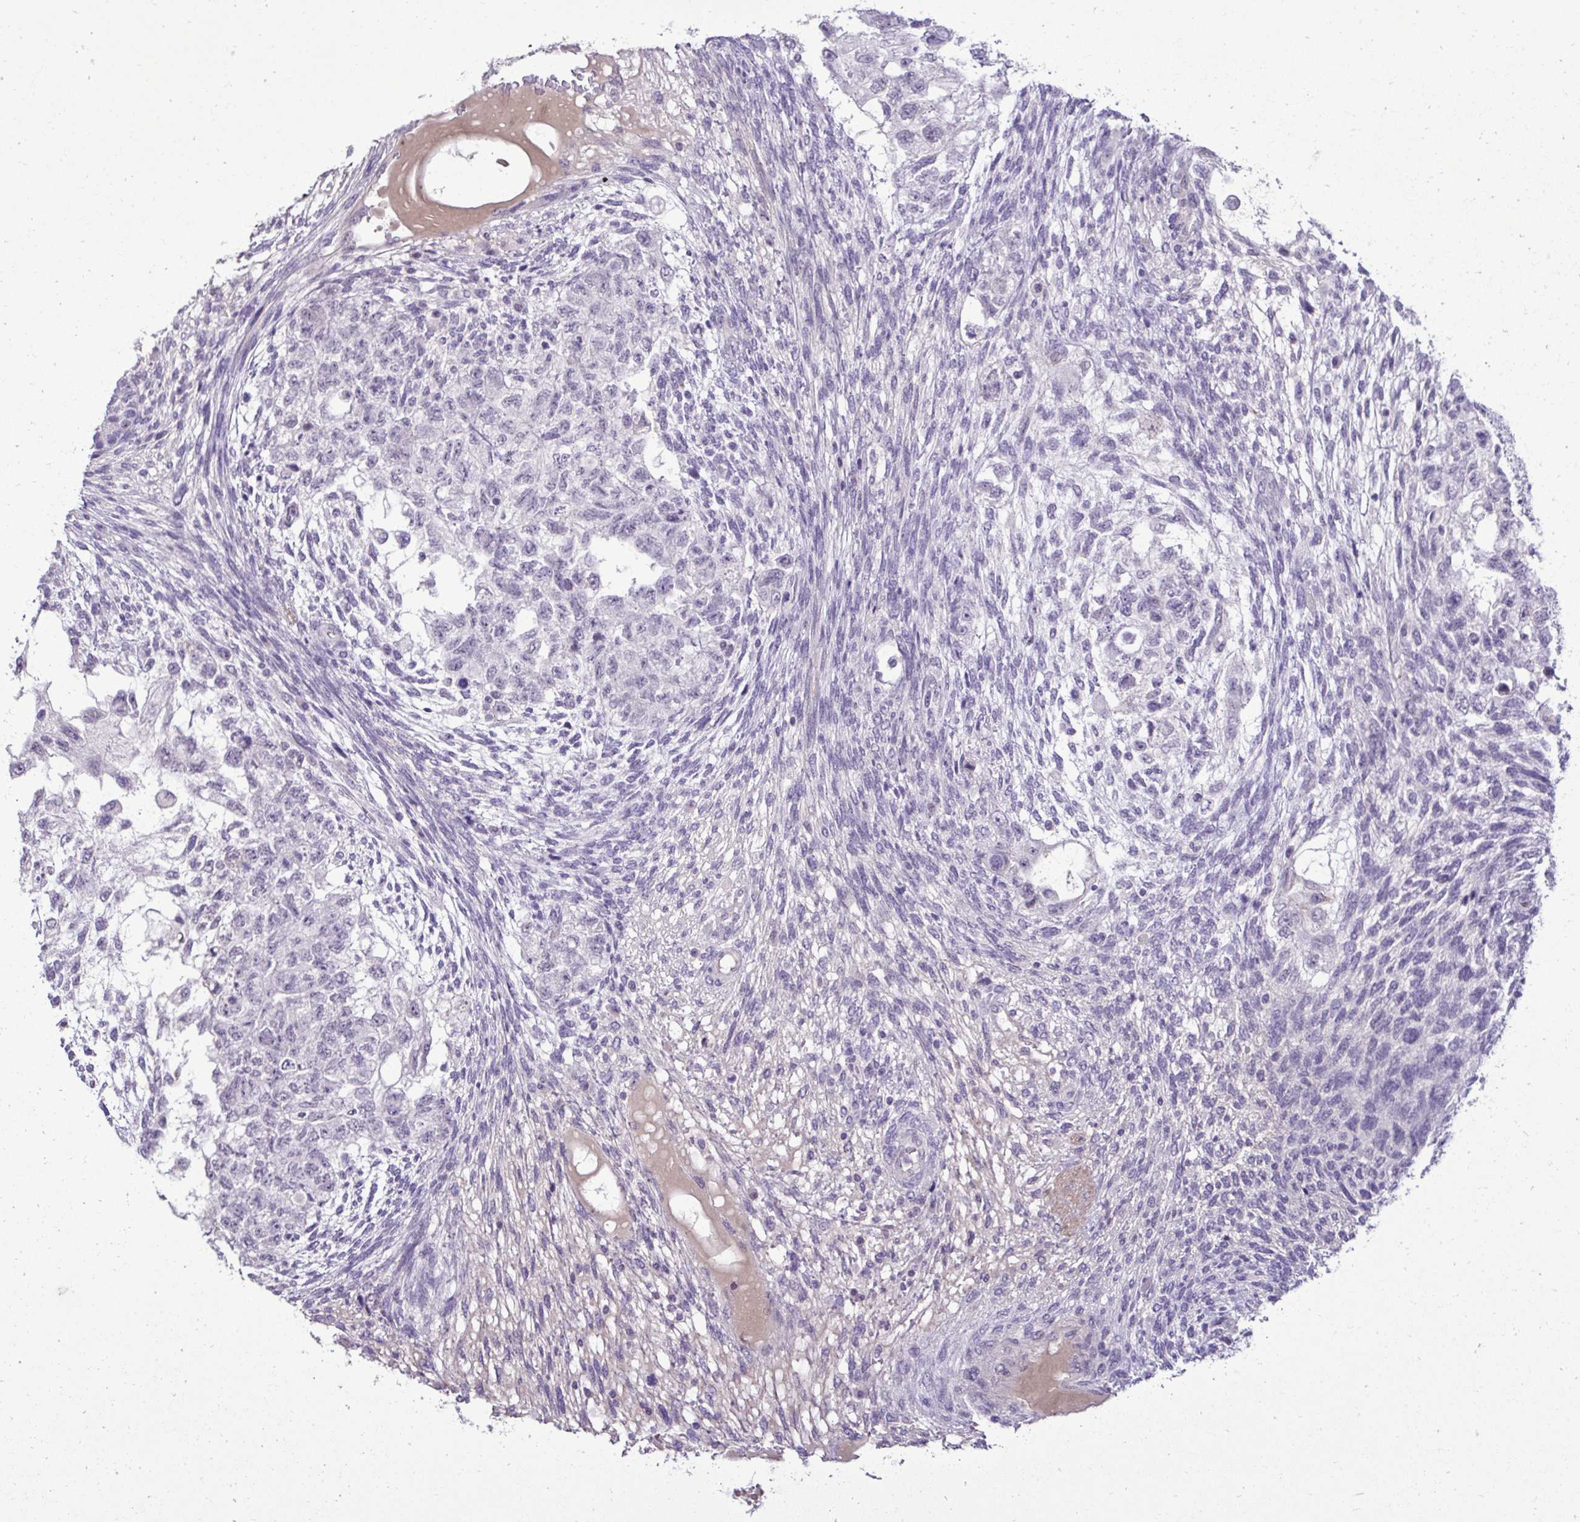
{"staining": {"intensity": "negative", "quantity": "none", "location": "none"}, "tissue": "testis cancer", "cell_type": "Tumor cells", "image_type": "cancer", "snomed": [{"axis": "morphology", "description": "Normal tissue, NOS"}, {"axis": "morphology", "description": "Carcinoma, Embryonal, NOS"}, {"axis": "topography", "description": "Testis"}], "caption": "An immunohistochemistry (IHC) histopathology image of testis cancer is shown. There is no staining in tumor cells of testis cancer.", "gene": "SLC30A3", "patient": {"sex": "male", "age": 36}}